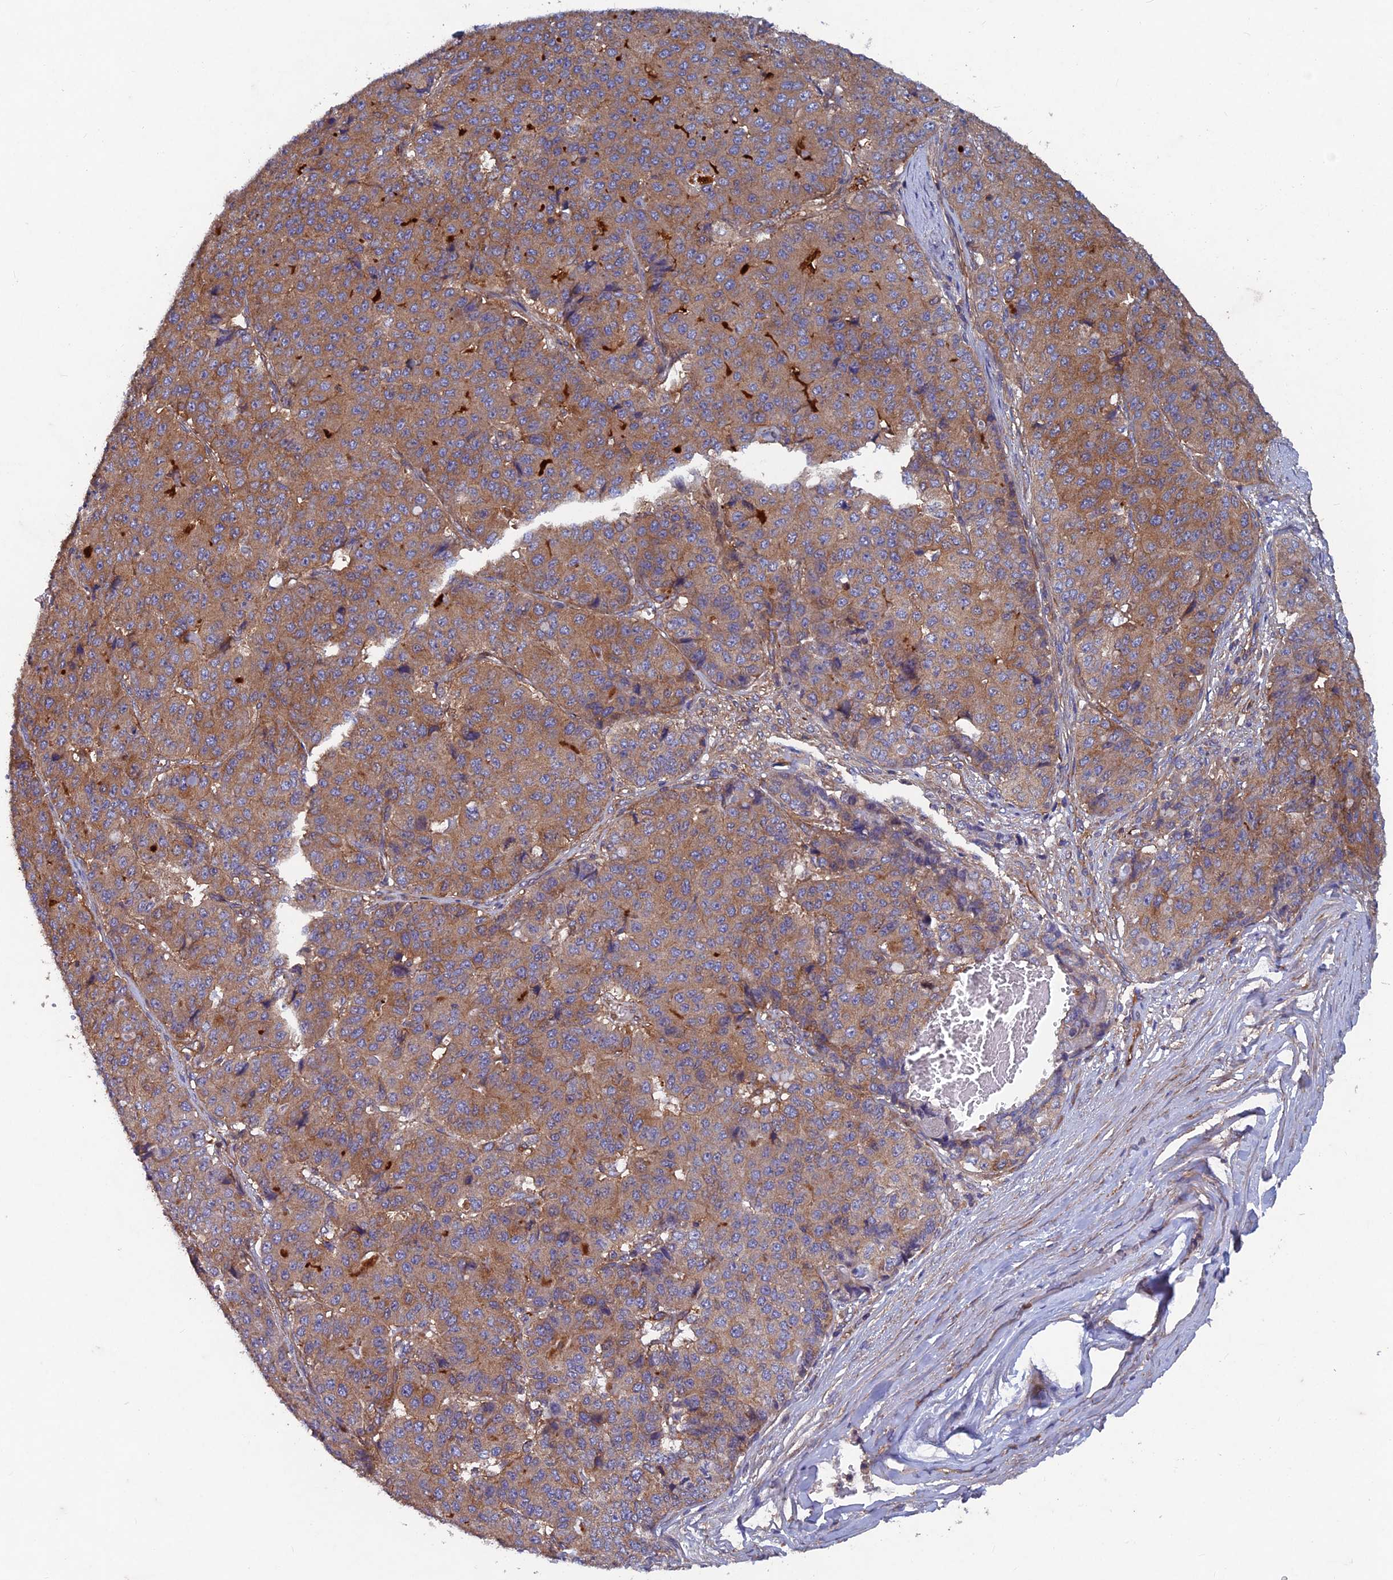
{"staining": {"intensity": "moderate", "quantity": ">75%", "location": "cytoplasmic/membranous"}, "tissue": "pancreatic cancer", "cell_type": "Tumor cells", "image_type": "cancer", "snomed": [{"axis": "morphology", "description": "Adenocarcinoma, NOS"}, {"axis": "topography", "description": "Pancreas"}], "caption": "There is medium levels of moderate cytoplasmic/membranous expression in tumor cells of pancreatic cancer, as demonstrated by immunohistochemical staining (brown color).", "gene": "NCAPG", "patient": {"sex": "male", "age": 50}}